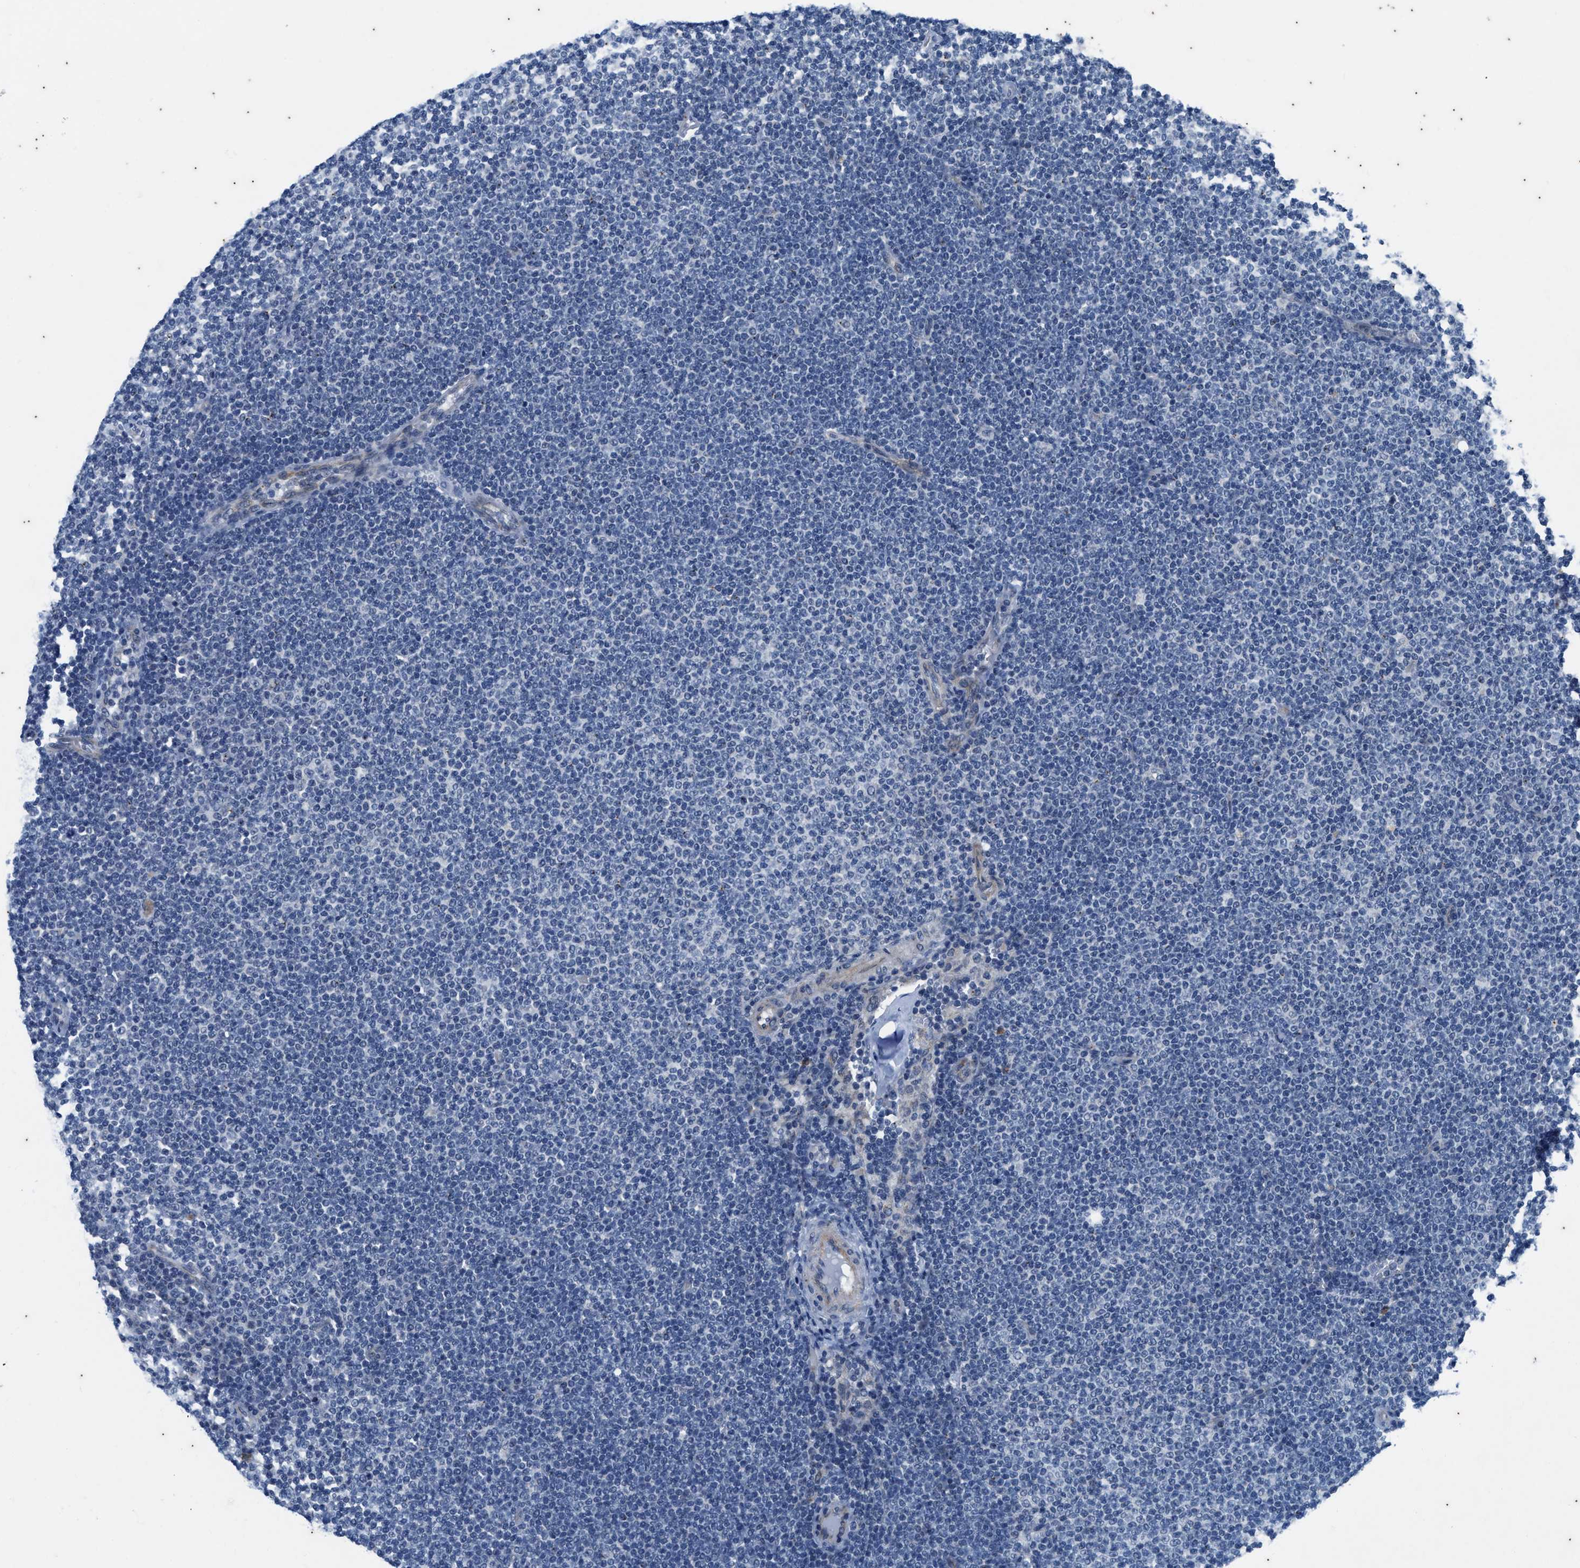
{"staining": {"intensity": "negative", "quantity": "none", "location": "none"}, "tissue": "lymphoma", "cell_type": "Tumor cells", "image_type": "cancer", "snomed": [{"axis": "morphology", "description": "Malignant lymphoma, non-Hodgkin's type, Low grade"}, {"axis": "topography", "description": "Lymph node"}], "caption": "Immunohistochemistry (IHC) of human low-grade malignant lymphoma, non-Hodgkin's type exhibits no positivity in tumor cells.", "gene": "KIF24", "patient": {"sex": "female", "age": 53}}